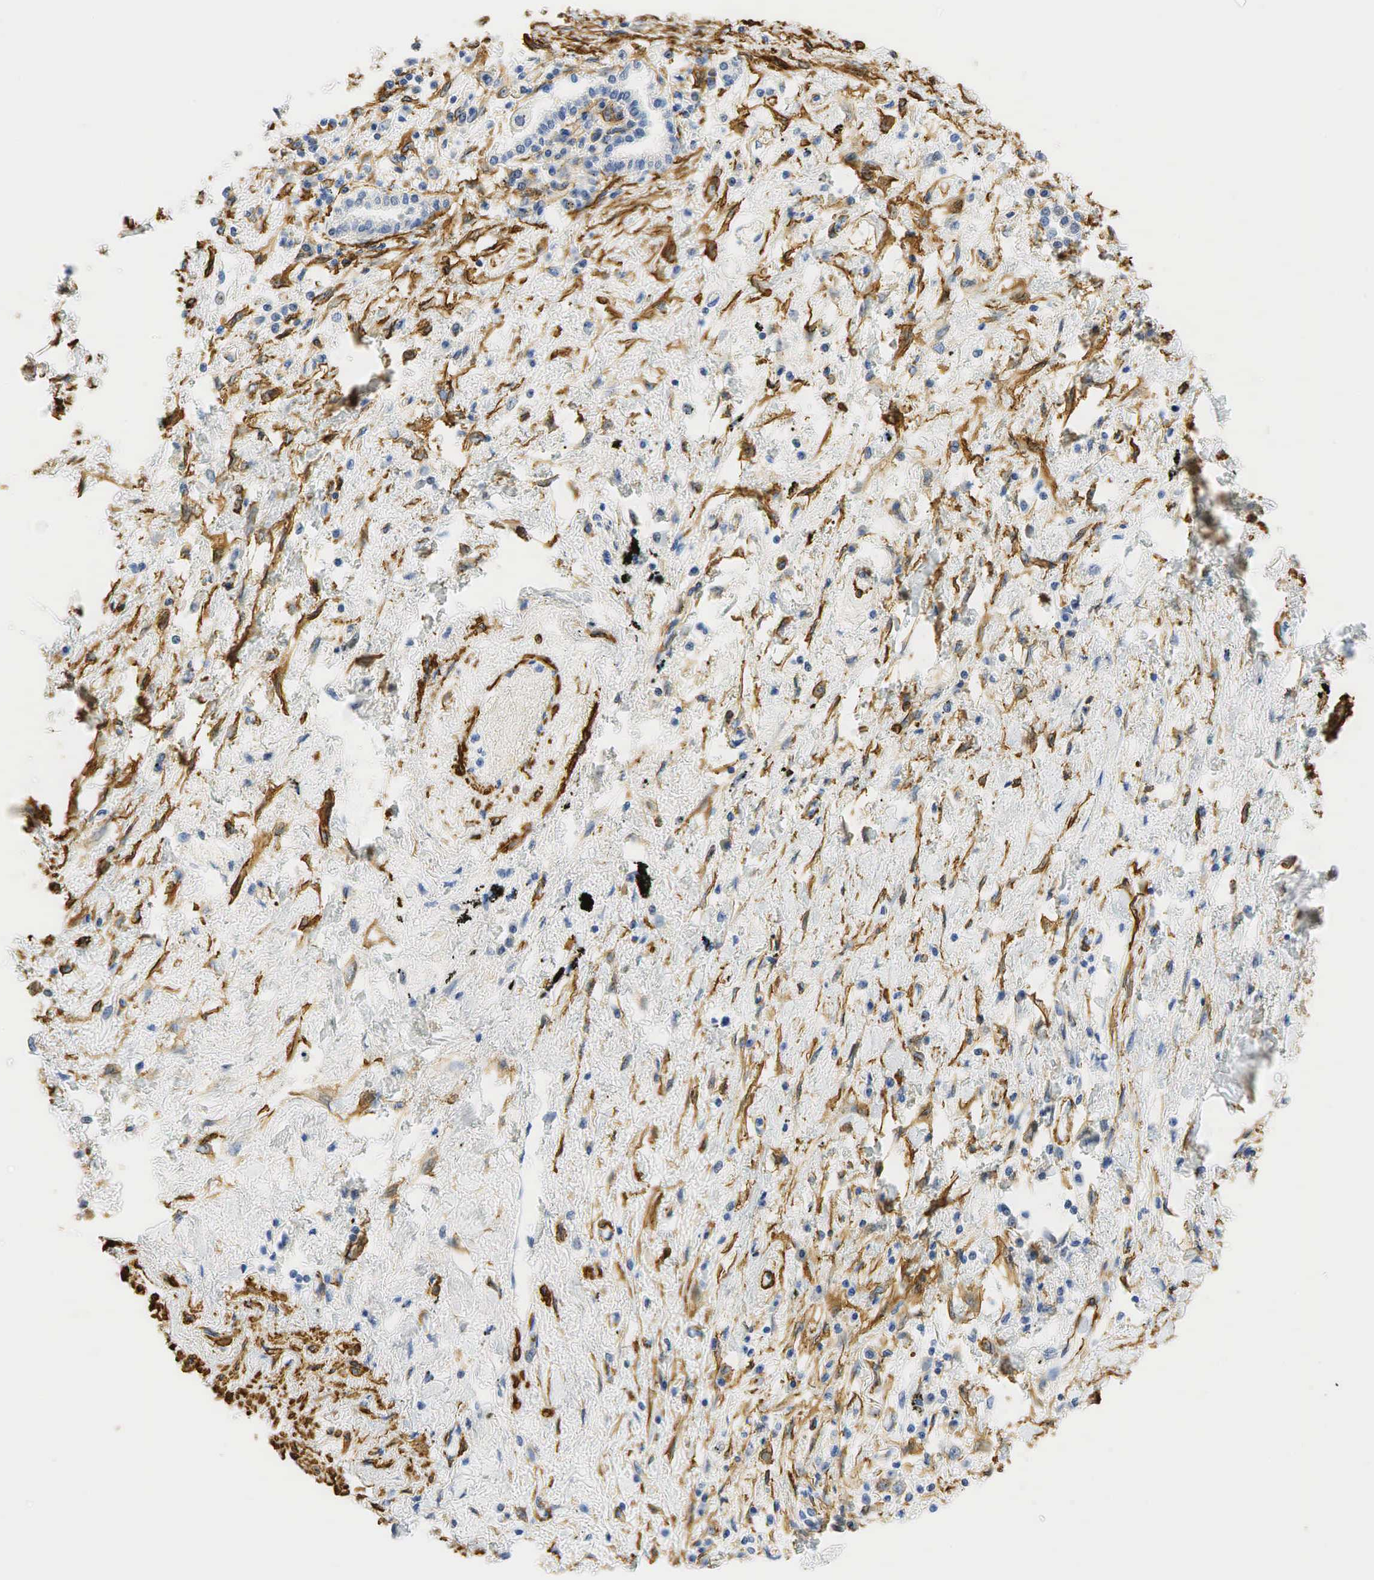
{"staining": {"intensity": "negative", "quantity": "none", "location": "none"}, "tissue": "lung cancer", "cell_type": "Tumor cells", "image_type": "cancer", "snomed": [{"axis": "morphology", "description": "Adenocarcinoma, NOS"}, {"axis": "topography", "description": "Lung"}], "caption": "The photomicrograph displays no staining of tumor cells in lung cancer.", "gene": "ACTA1", "patient": {"sex": "male", "age": 60}}